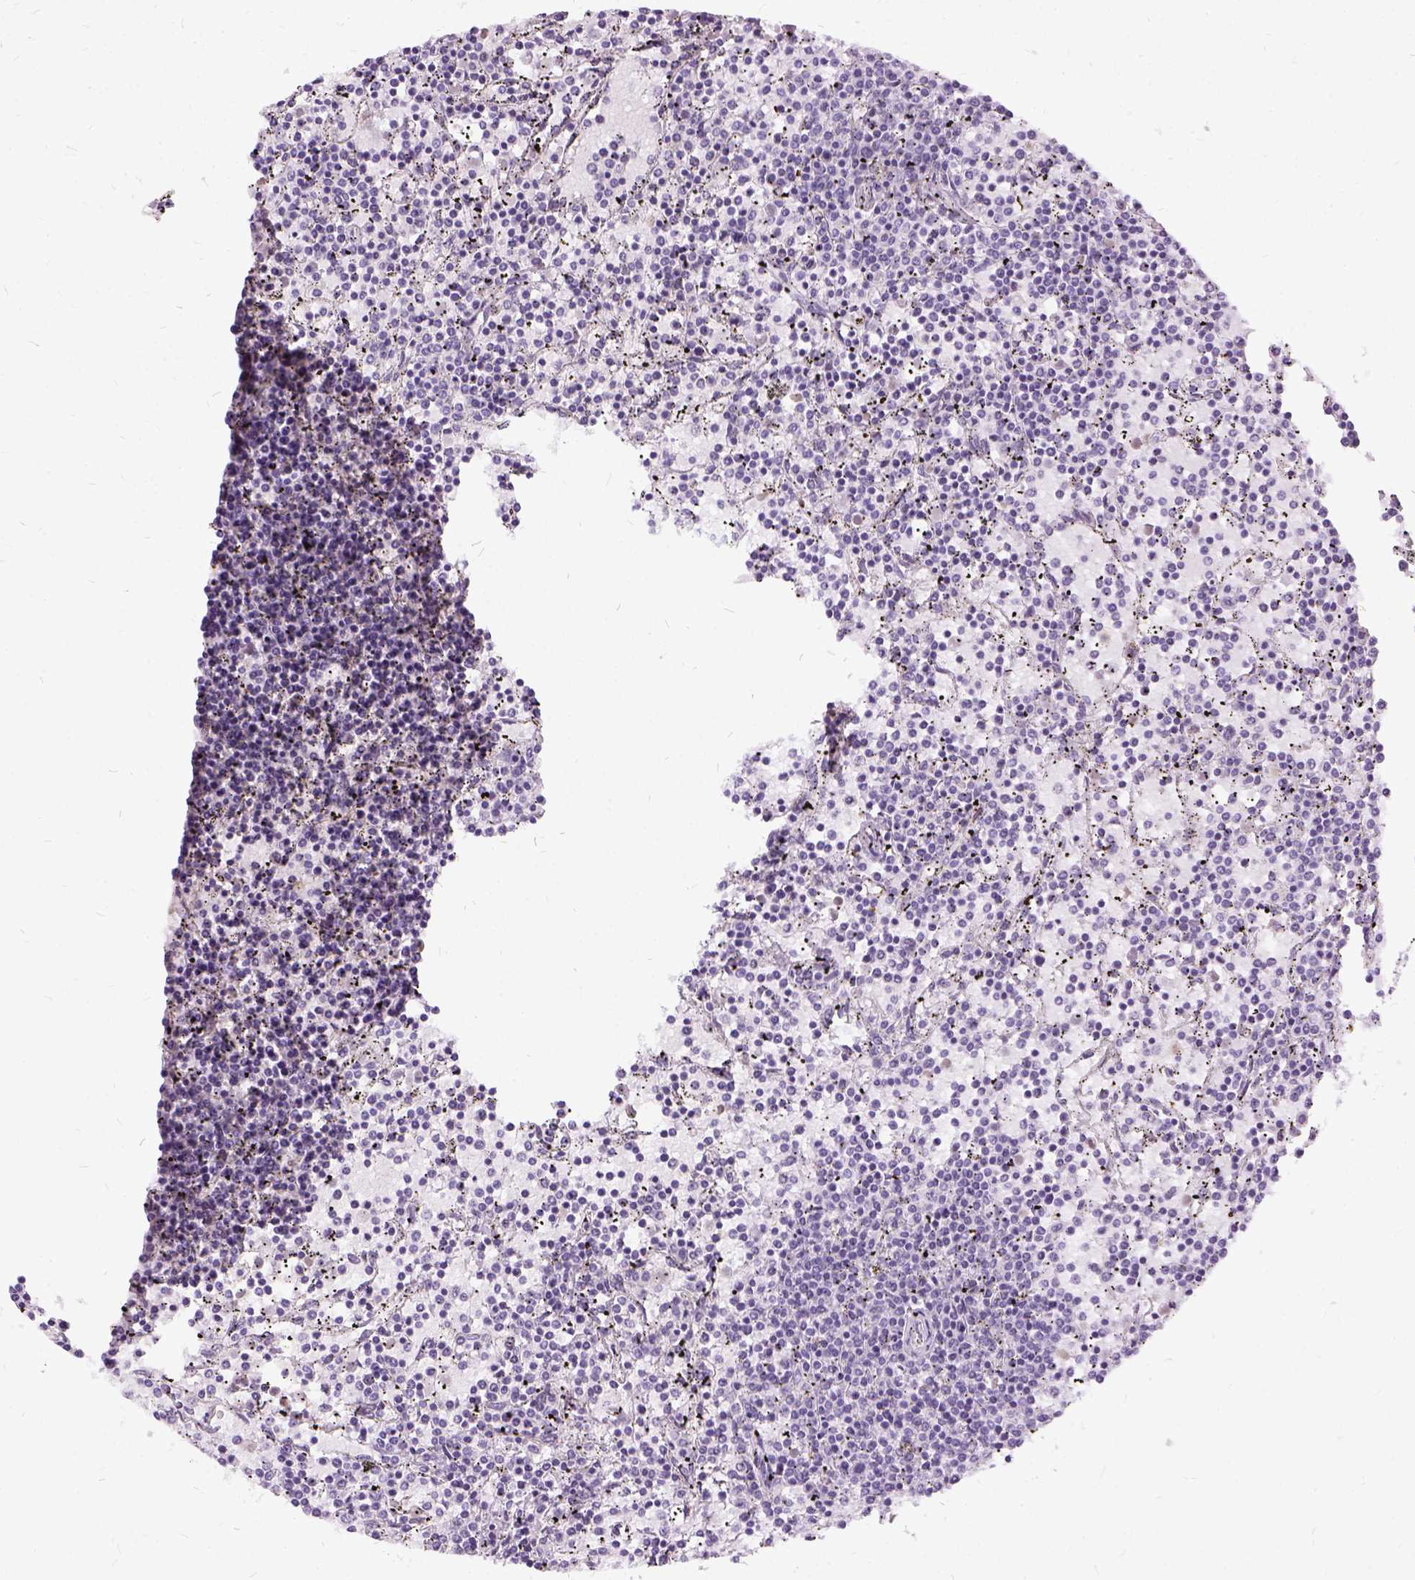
{"staining": {"intensity": "negative", "quantity": "none", "location": "none"}, "tissue": "lymphoma", "cell_type": "Tumor cells", "image_type": "cancer", "snomed": [{"axis": "morphology", "description": "Malignant lymphoma, non-Hodgkin's type, Low grade"}, {"axis": "topography", "description": "Spleen"}], "caption": "IHC of lymphoma shows no expression in tumor cells.", "gene": "FDX1", "patient": {"sex": "female", "age": 77}}